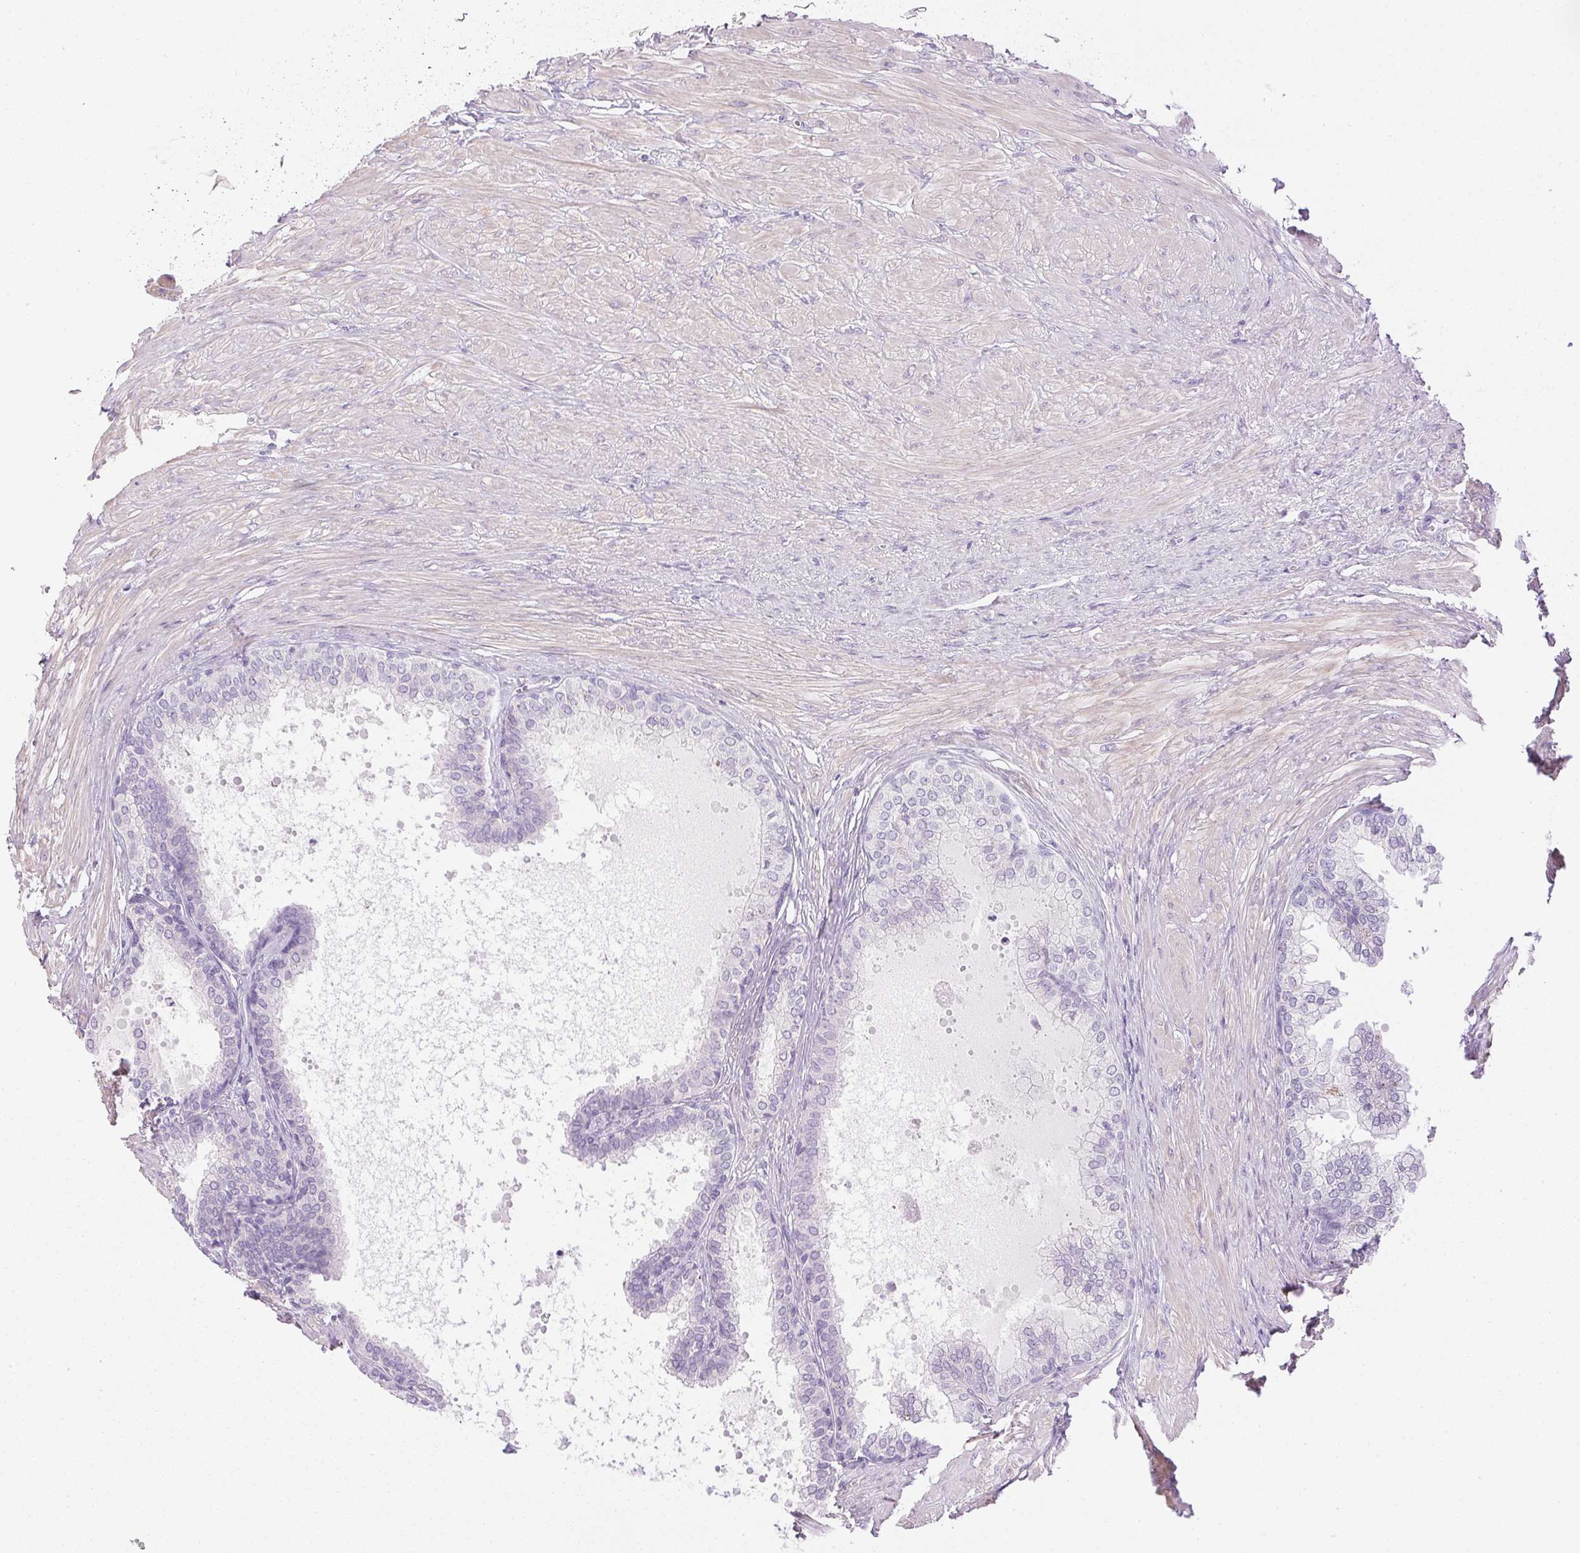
{"staining": {"intensity": "negative", "quantity": "none", "location": "none"}, "tissue": "prostate", "cell_type": "Glandular cells", "image_type": "normal", "snomed": [{"axis": "morphology", "description": "Normal tissue, NOS"}, {"axis": "topography", "description": "Prostate"}, {"axis": "topography", "description": "Peripheral nerve tissue"}], "caption": "This is a image of immunohistochemistry staining of unremarkable prostate, which shows no positivity in glandular cells.", "gene": "CTRL", "patient": {"sex": "male", "age": 55}}